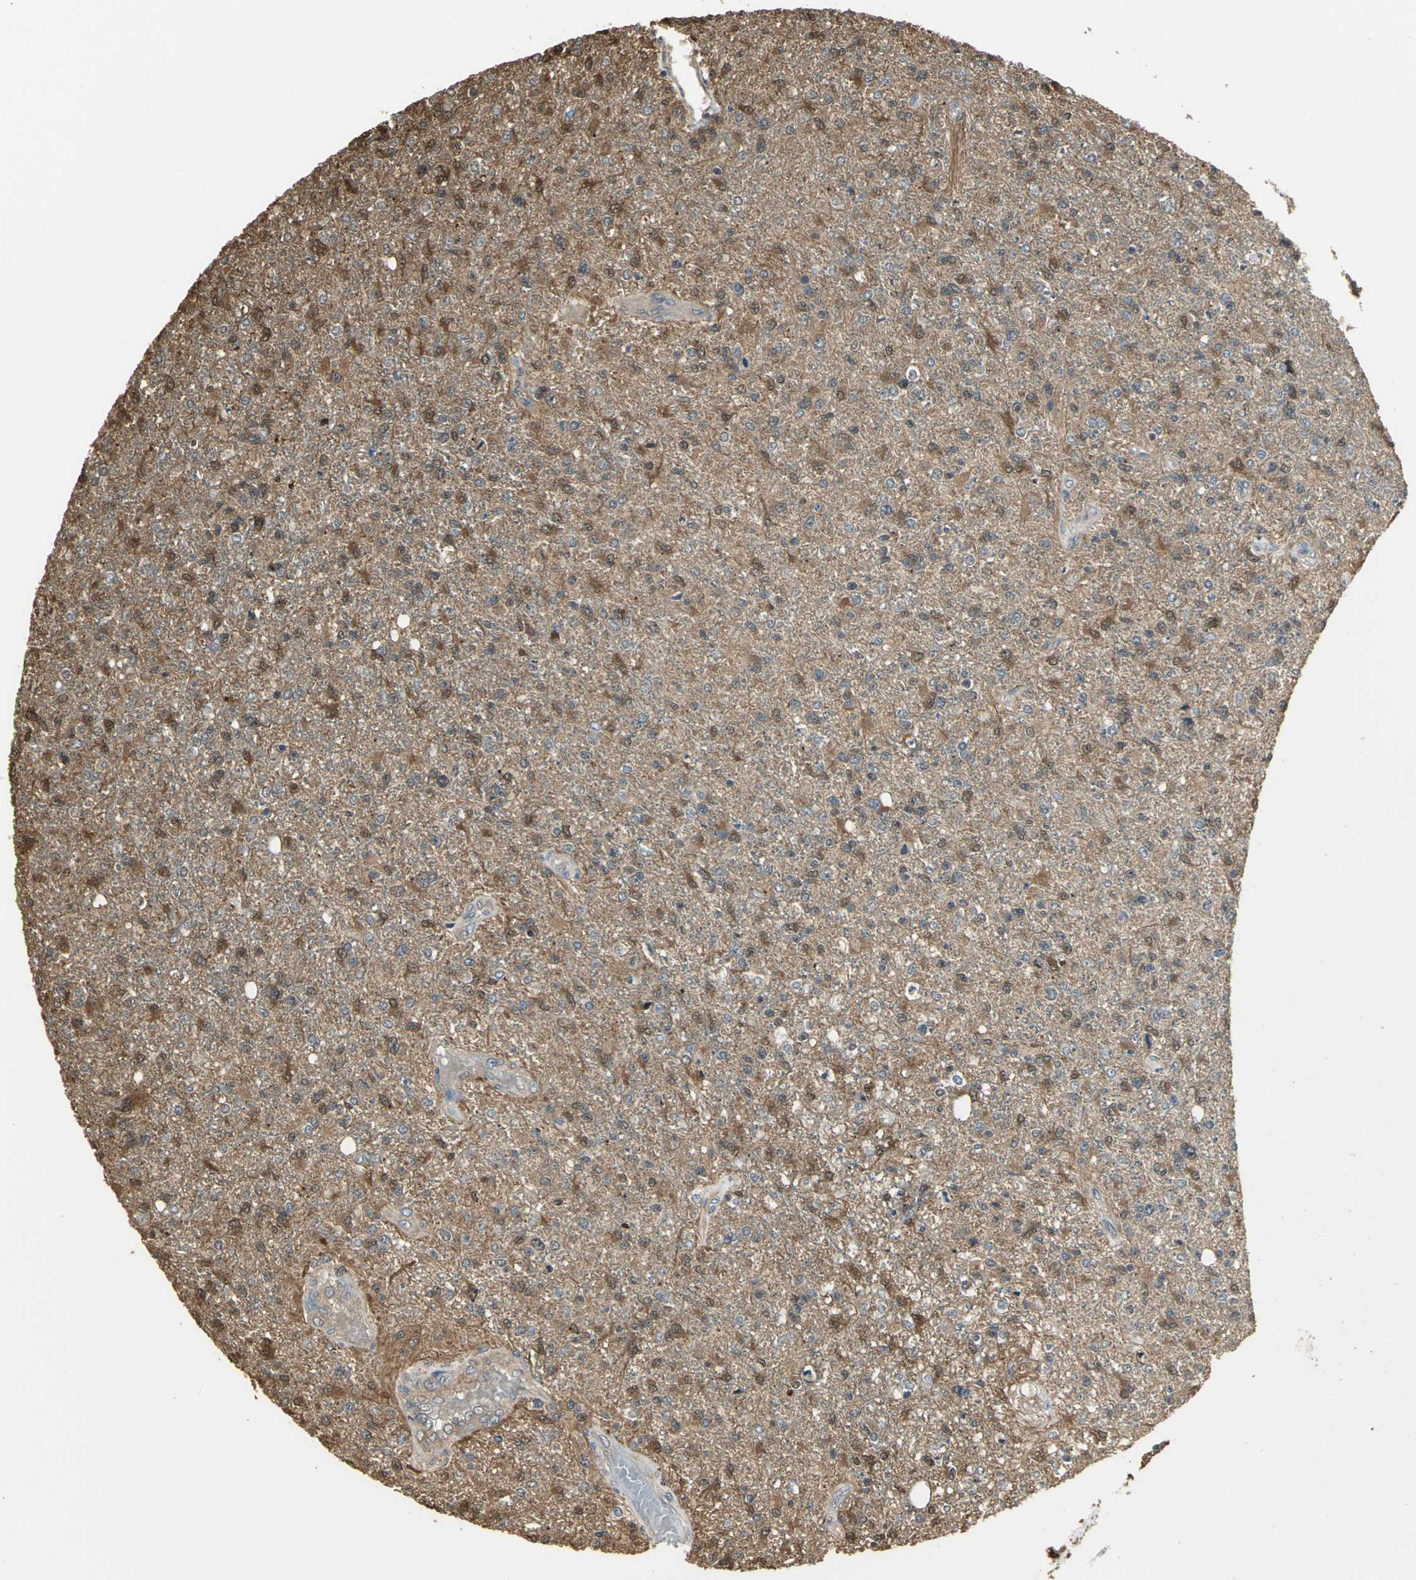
{"staining": {"intensity": "moderate", "quantity": ">75%", "location": "cytoplasmic/membranous,nuclear"}, "tissue": "glioma", "cell_type": "Tumor cells", "image_type": "cancer", "snomed": [{"axis": "morphology", "description": "Glioma, malignant, High grade"}, {"axis": "topography", "description": "Cerebral cortex"}], "caption": "Malignant glioma (high-grade) was stained to show a protein in brown. There is medium levels of moderate cytoplasmic/membranous and nuclear staining in about >75% of tumor cells. (brown staining indicates protein expression, while blue staining denotes nuclei).", "gene": "PARK7", "patient": {"sex": "male", "age": 76}}